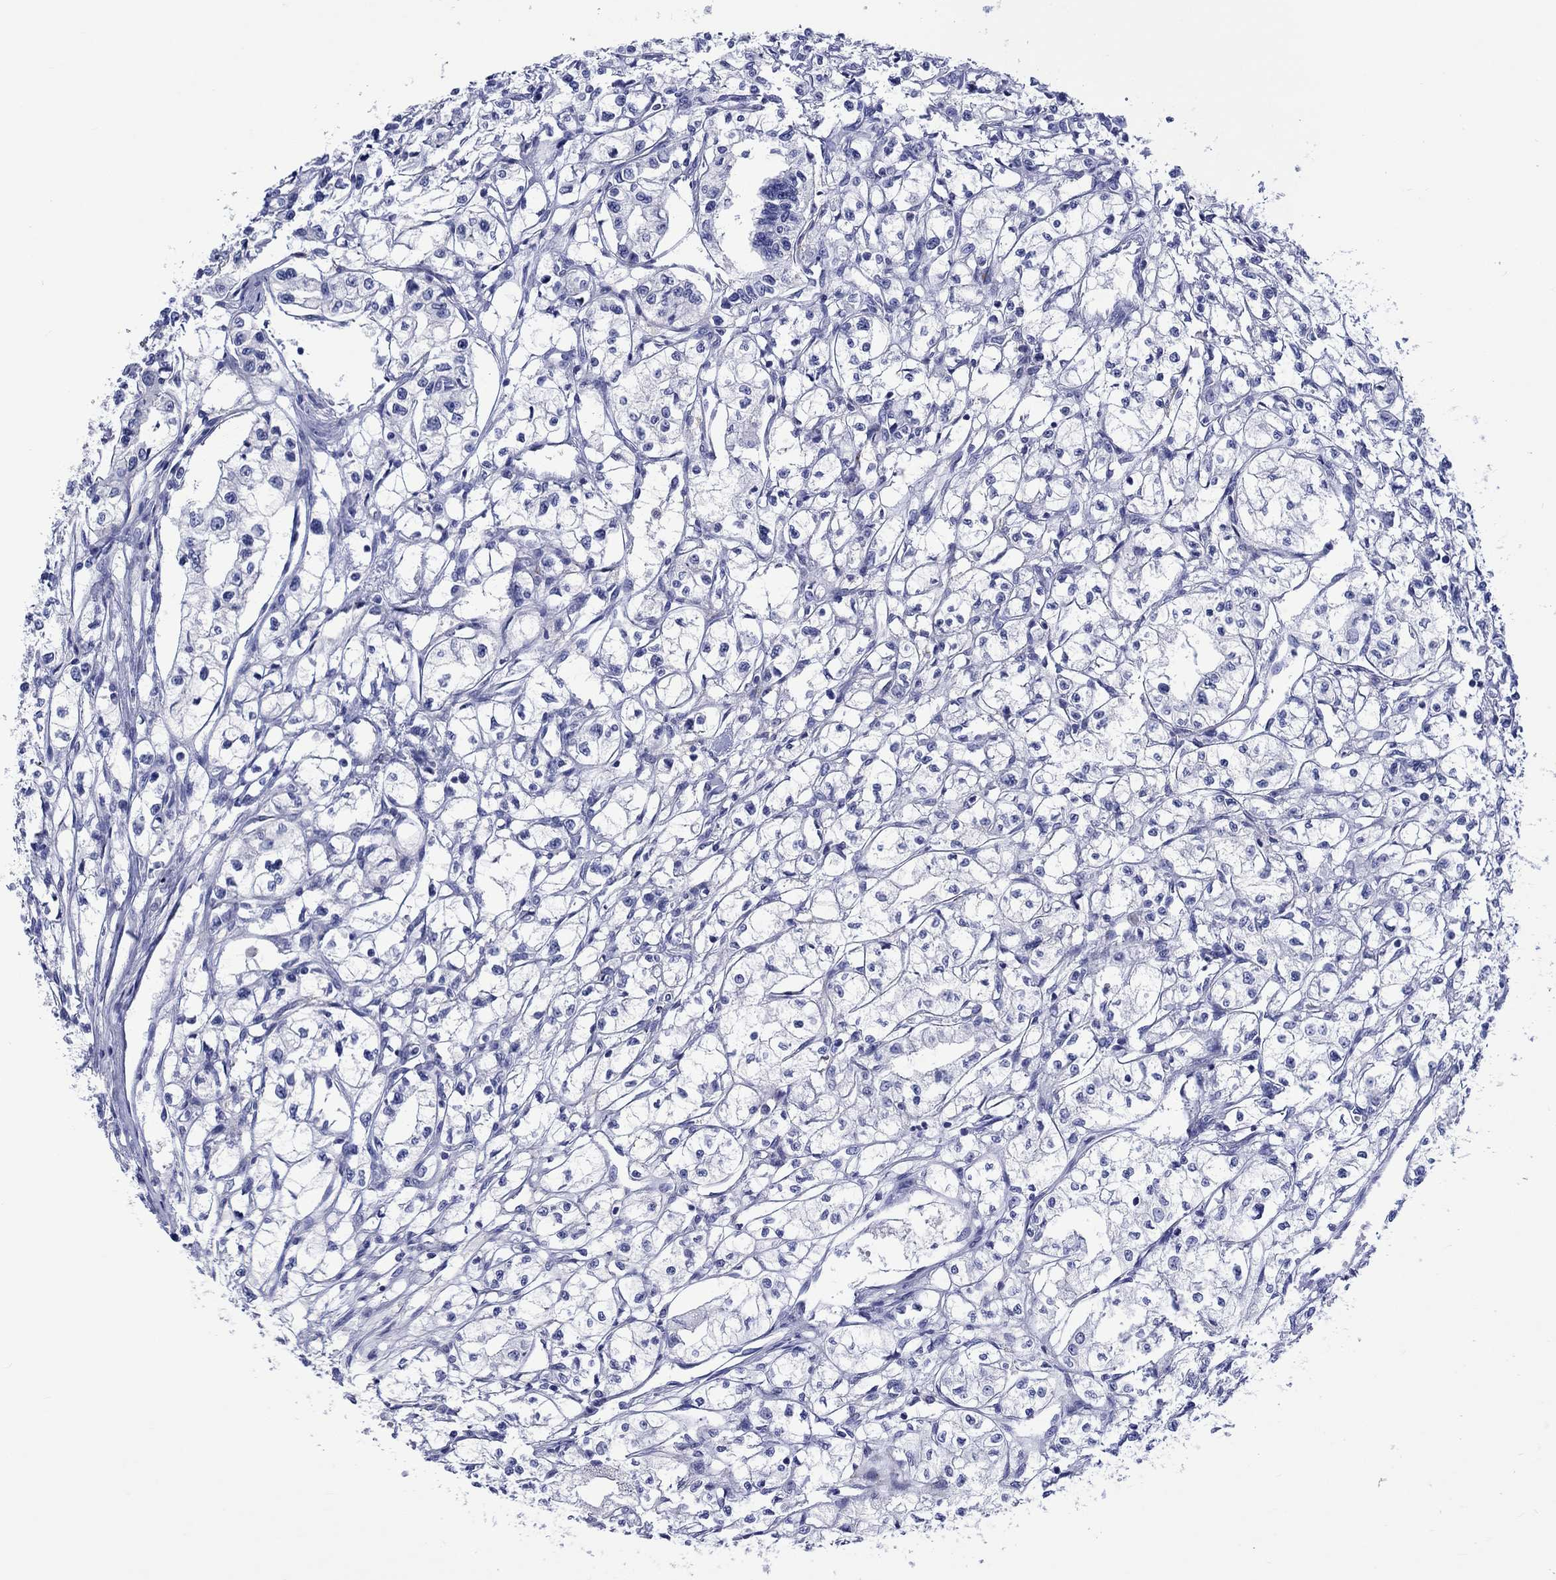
{"staining": {"intensity": "negative", "quantity": "none", "location": "none"}, "tissue": "renal cancer", "cell_type": "Tumor cells", "image_type": "cancer", "snomed": [{"axis": "morphology", "description": "Adenocarcinoma, NOS"}, {"axis": "topography", "description": "Kidney"}], "caption": "Immunohistochemistry (IHC) of human renal adenocarcinoma displays no staining in tumor cells.", "gene": "CACNG3", "patient": {"sex": "male", "age": 56}}